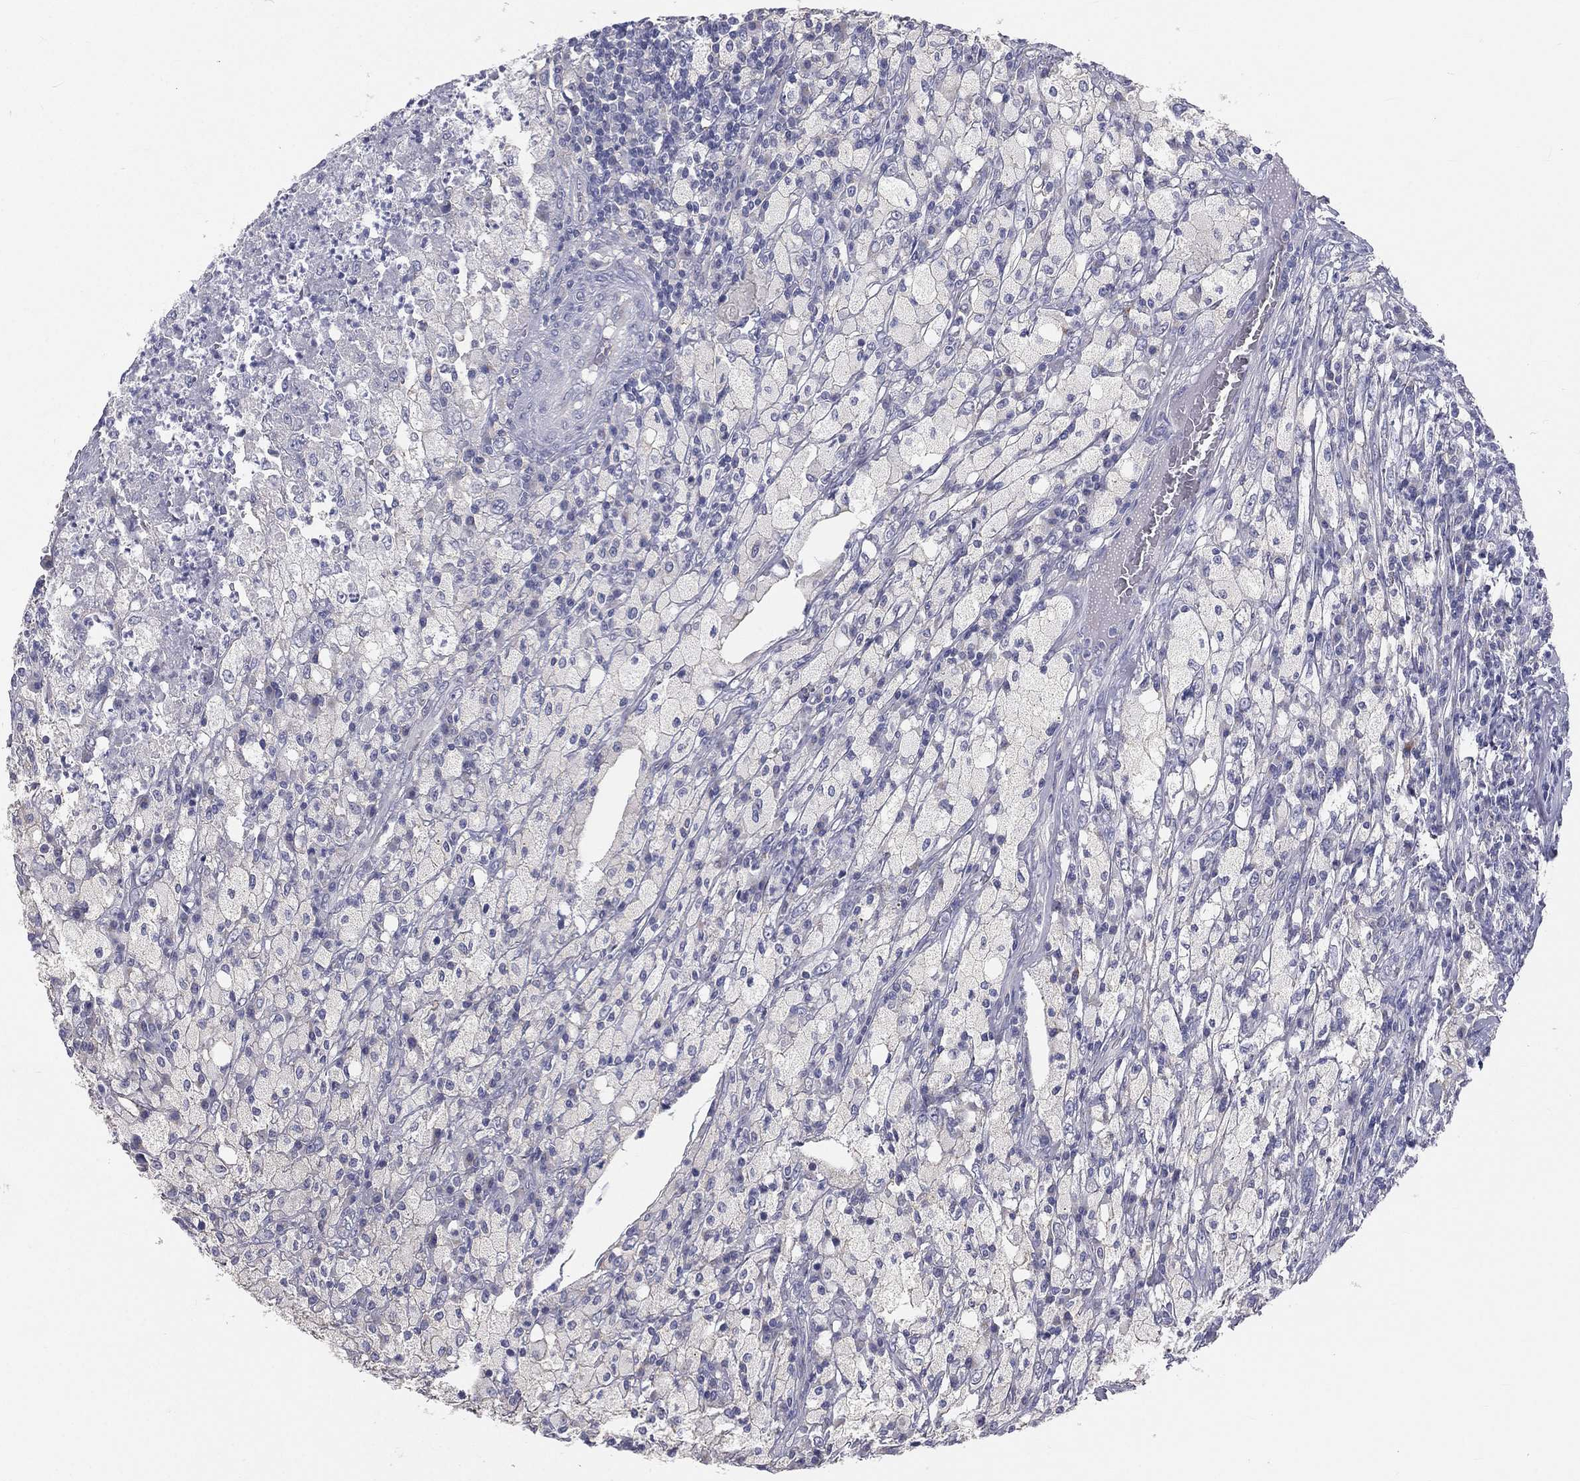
{"staining": {"intensity": "negative", "quantity": "none", "location": "none"}, "tissue": "testis cancer", "cell_type": "Tumor cells", "image_type": "cancer", "snomed": [{"axis": "morphology", "description": "Necrosis, NOS"}, {"axis": "morphology", "description": "Carcinoma, Embryonal, NOS"}, {"axis": "topography", "description": "Testis"}], "caption": "Tumor cells show no significant protein expression in testis embryonal carcinoma. (DAB (3,3'-diaminobenzidine) IHC visualized using brightfield microscopy, high magnification).", "gene": "MUC13", "patient": {"sex": "male", "age": 19}}